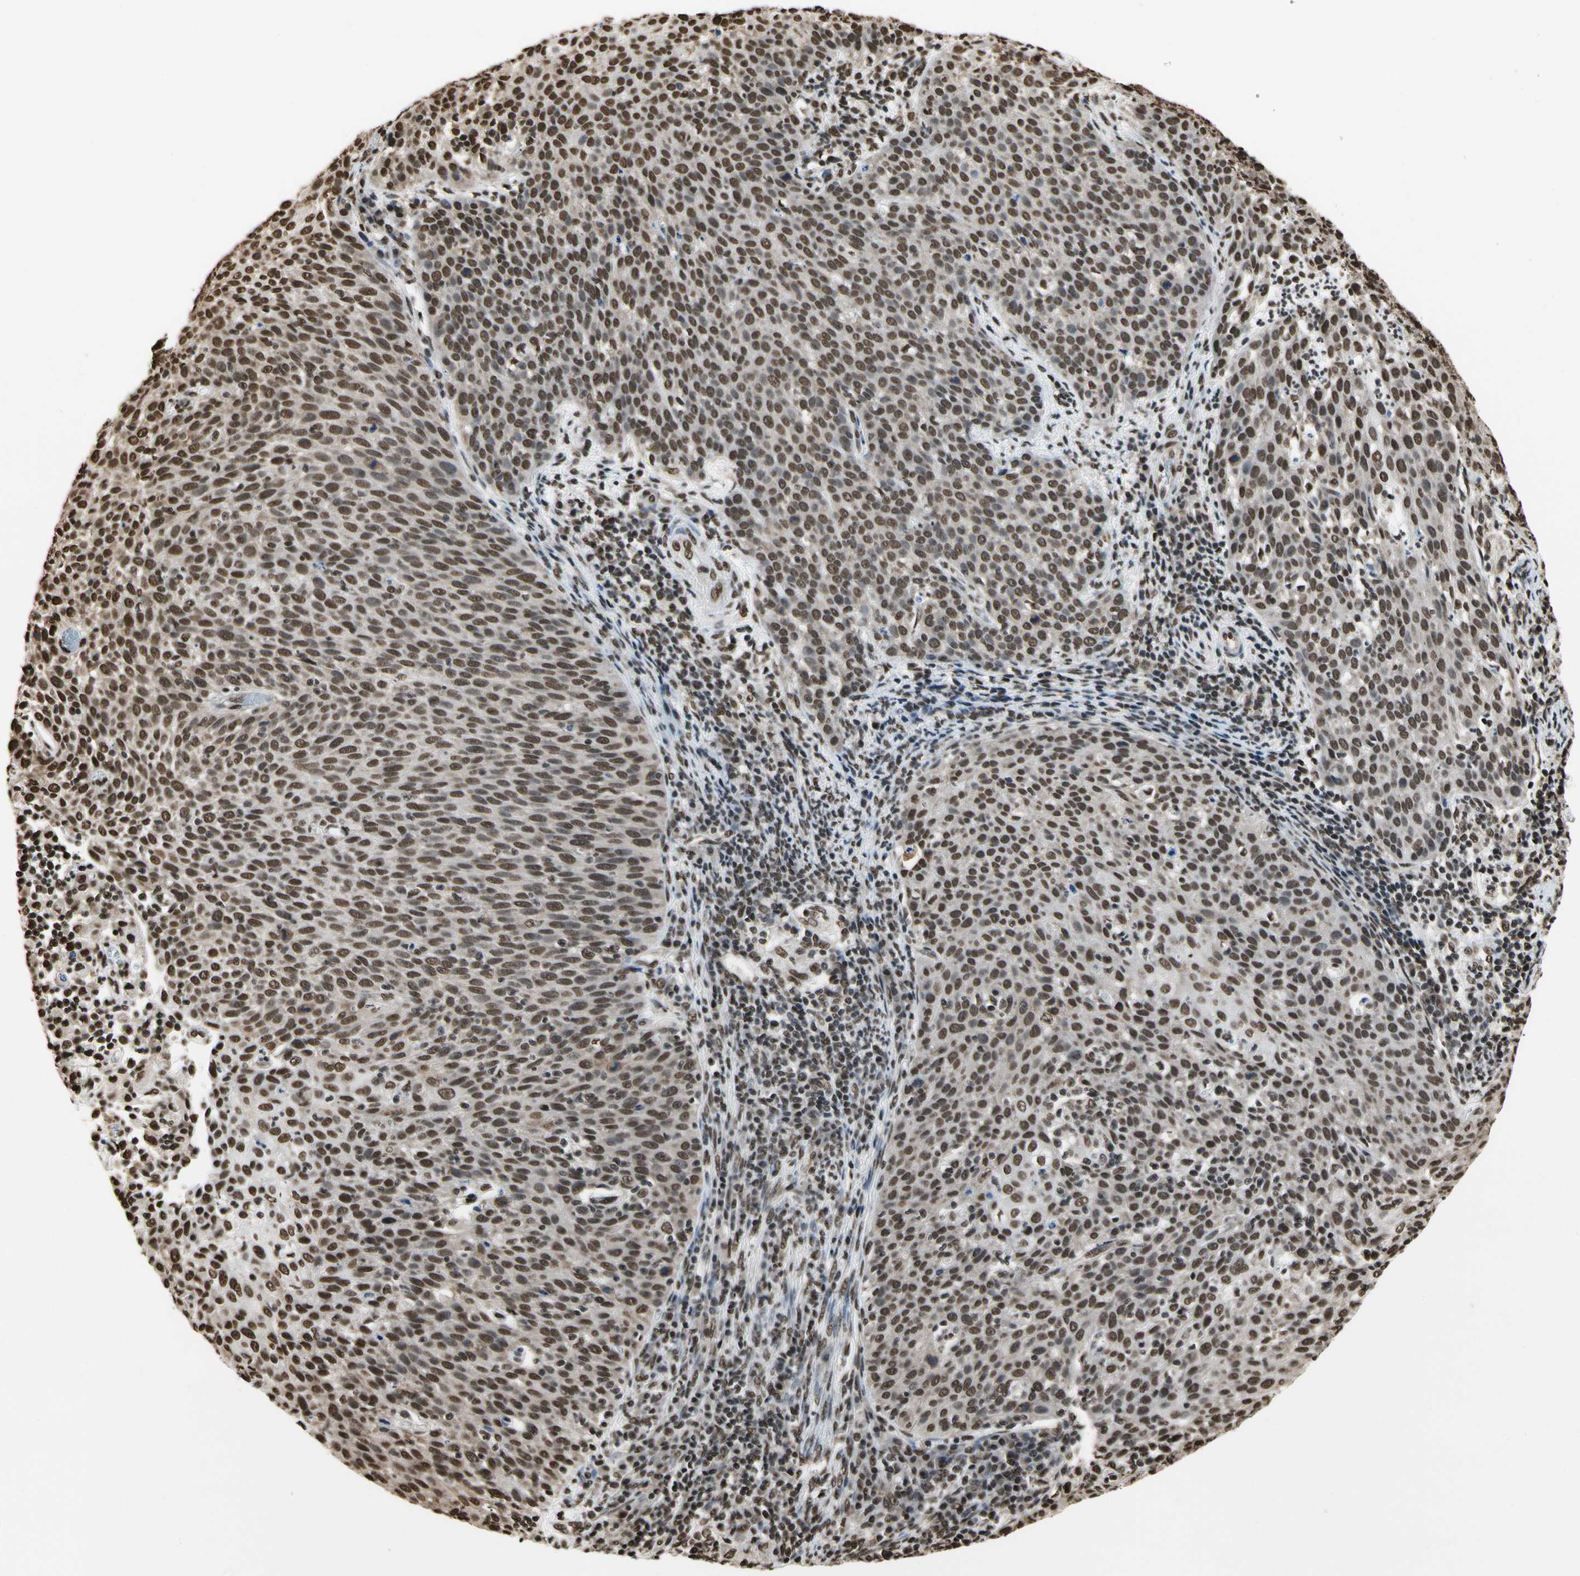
{"staining": {"intensity": "moderate", "quantity": ">75%", "location": "nuclear"}, "tissue": "cervical cancer", "cell_type": "Tumor cells", "image_type": "cancer", "snomed": [{"axis": "morphology", "description": "Squamous cell carcinoma, NOS"}, {"axis": "topography", "description": "Cervix"}], "caption": "This photomicrograph displays IHC staining of cervical cancer (squamous cell carcinoma), with medium moderate nuclear positivity in about >75% of tumor cells.", "gene": "HNRNPK", "patient": {"sex": "female", "age": 38}}